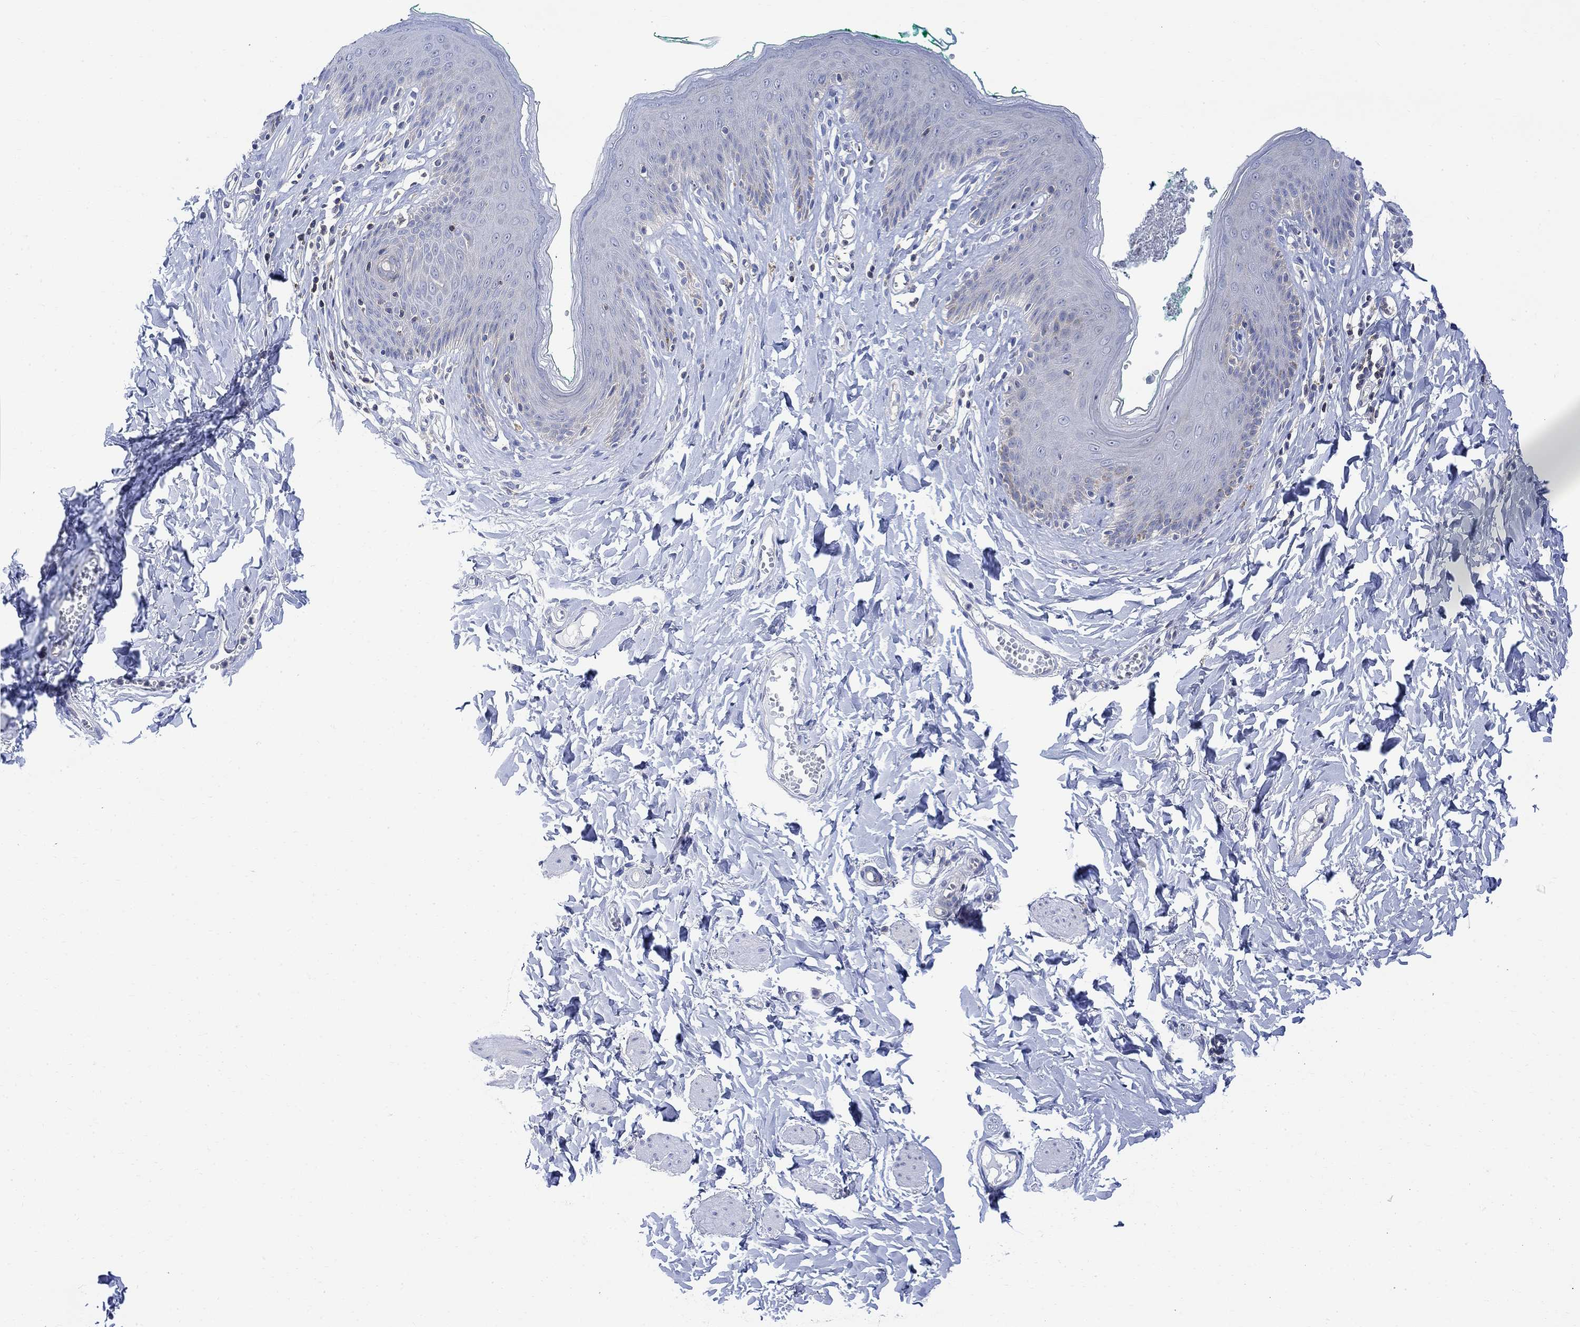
{"staining": {"intensity": "negative", "quantity": "none", "location": "none"}, "tissue": "skin", "cell_type": "Epidermal cells", "image_type": "normal", "snomed": [{"axis": "morphology", "description": "Normal tissue, NOS"}, {"axis": "topography", "description": "Vulva"}], "caption": "High magnification brightfield microscopy of benign skin stained with DAB (3,3'-diaminobenzidine) (brown) and counterstained with hematoxylin (blue): epidermal cells show no significant expression. (DAB (3,3'-diaminobenzidine) IHC with hematoxylin counter stain).", "gene": "ARSK", "patient": {"sex": "female", "age": 66}}